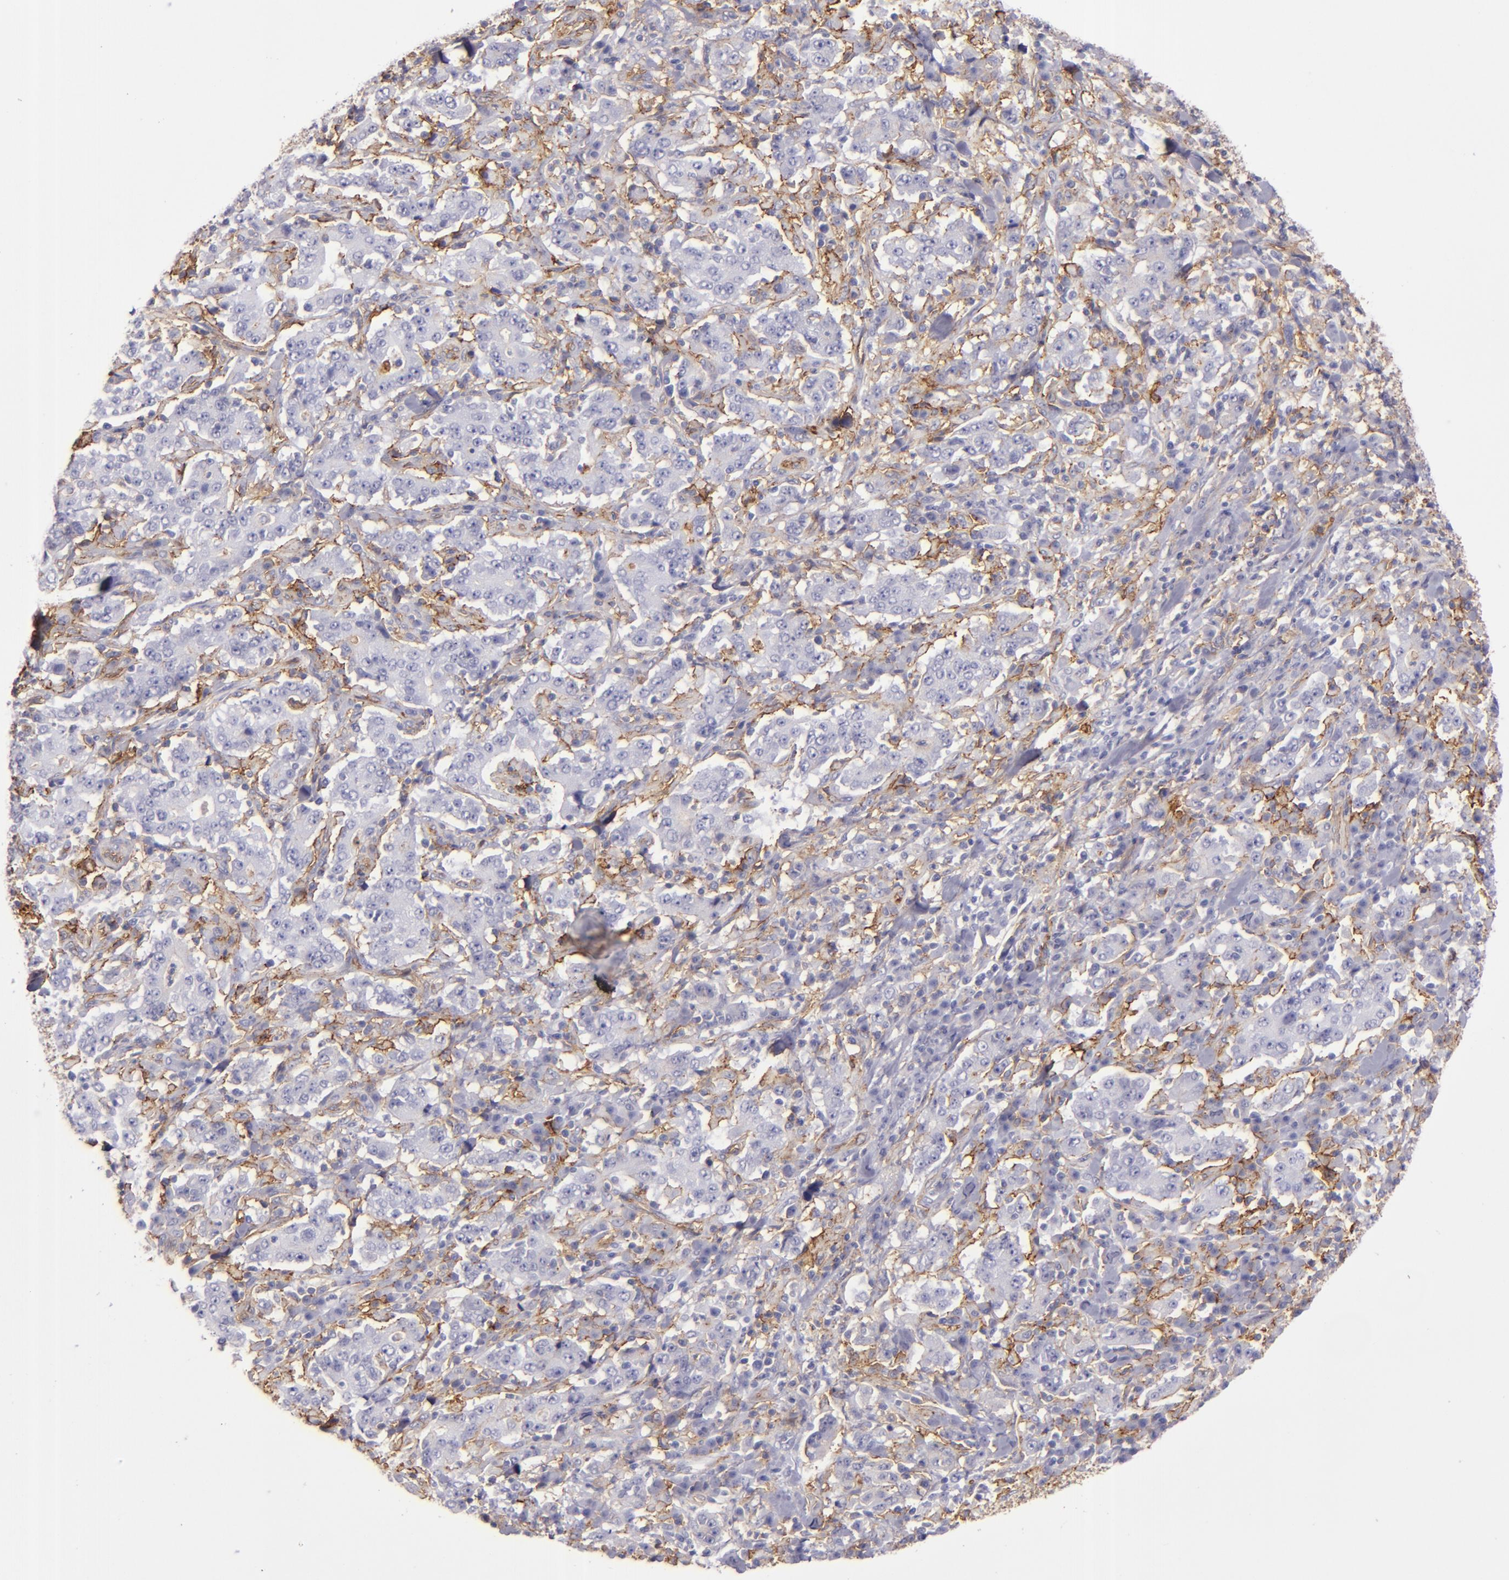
{"staining": {"intensity": "moderate", "quantity": "25%-75%", "location": "cytoplasmic/membranous"}, "tissue": "stomach cancer", "cell_type": "Tumor cells", "image_type": "cancer", "snomed": [{"axis": "morphology", "description": "Normal tissue, NOS"}, {"axis": "morphology", "description": "Adenocarcinoma, NOS"}, {"axis": "topography", "description": "Stomach, upper"}, {"axis": "topography", "description": "Stomach"}], "caption": "Stomach adenocarcinoma stained with a brown dye reveals moderate cytoplasmic/membranous positive staining in about 25%-75% of tumor cells.", "gene": "CD9", "patient": {"sex": "male", "age": 59}}